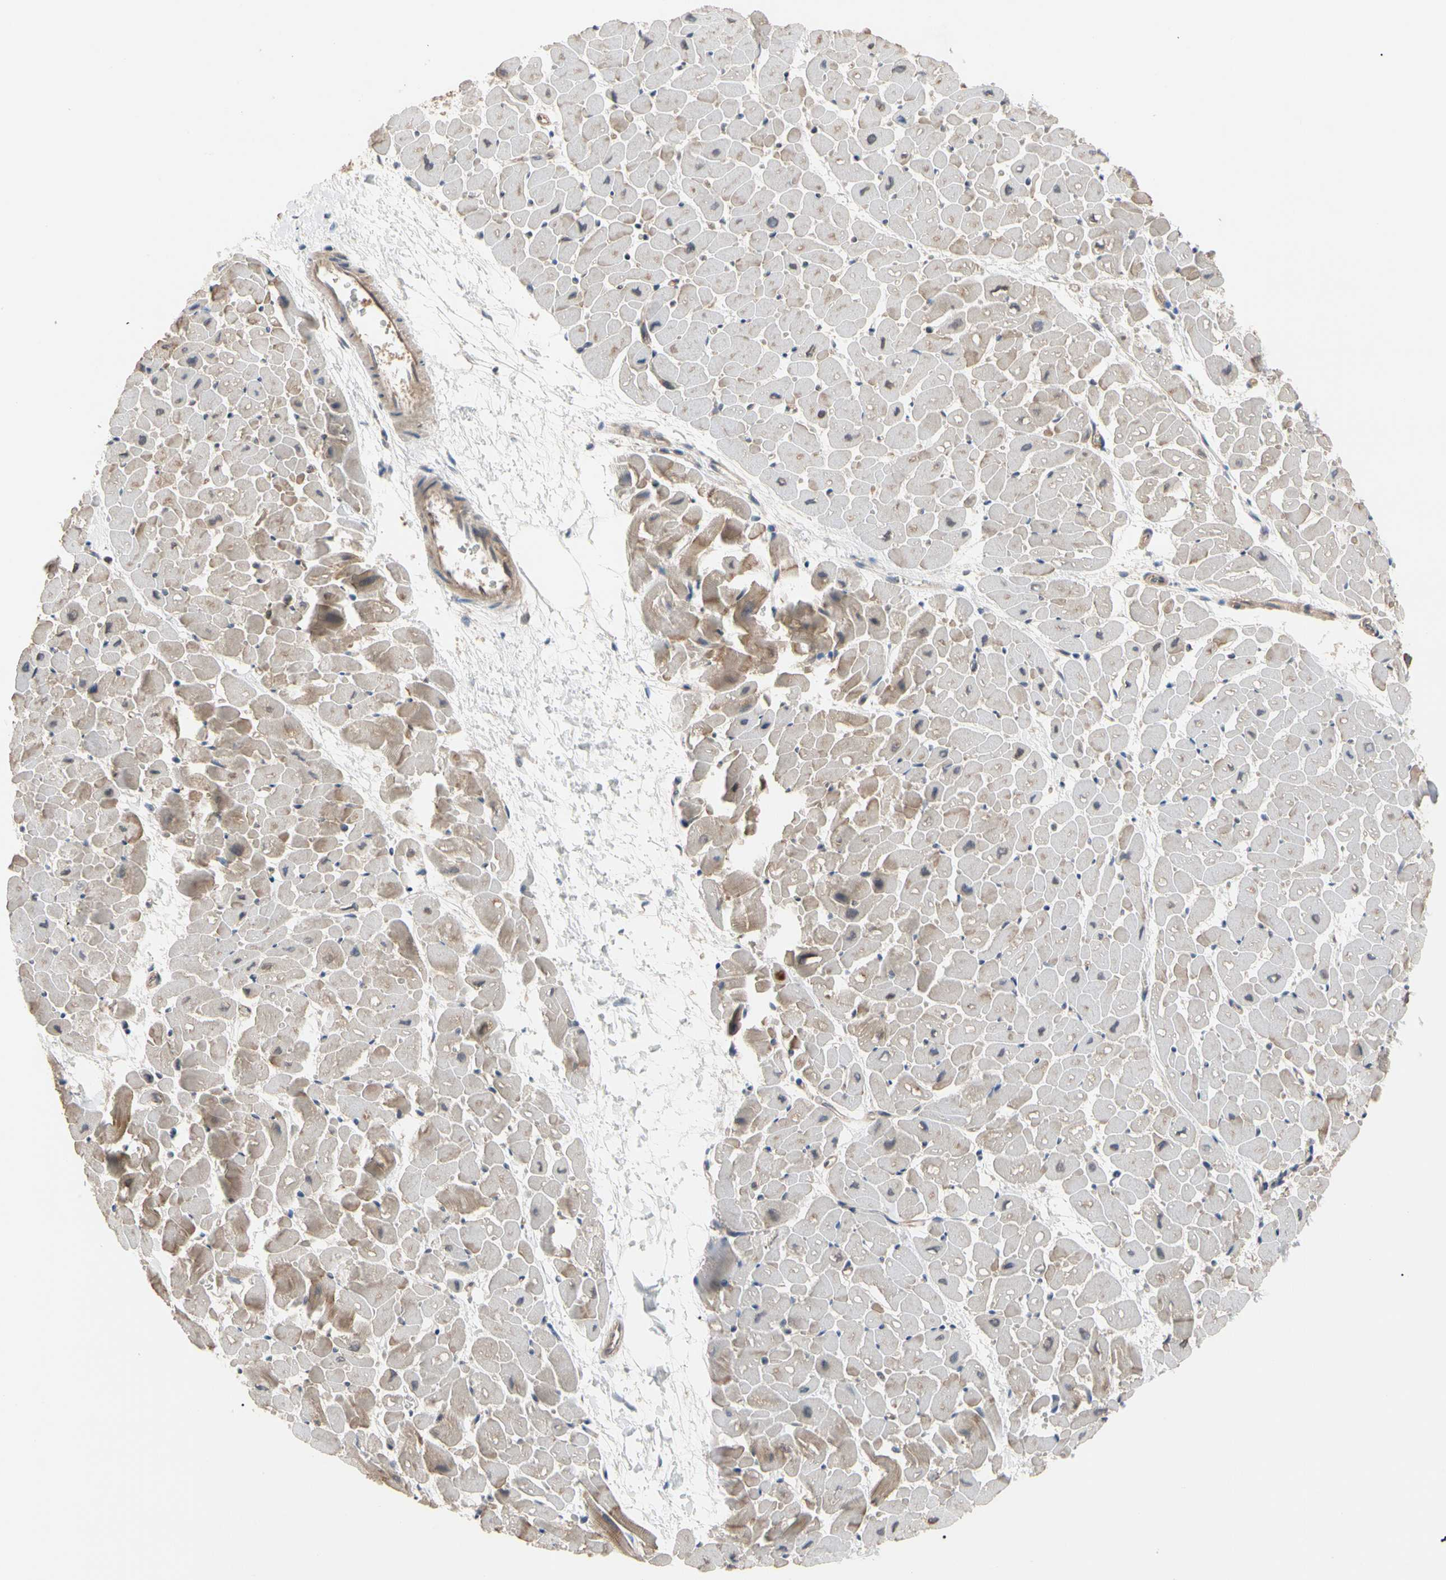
{"staining": {"intensity": "moderate", "quantity": "25%-75%", "location": "cytoplasmic/membranous"}, "tissue": "heart muscle", "cell_type": "Cardiomyocytes", "image_type": "normal", "snomed": [{"axis": "morphology", "description": "Normal tissue, NOS"}, {"axis": "topography", "description": "Heart"}], "caption": "Immunohistochemistry micrograph of normal heart muscle stained for a protein (brown), which shows medium levels of moderate cytoplasmic/membranous positivity in about 25%-75% of cardiomyocytes.", "gene": "DPP8", "patient": {"sex": "male", "age": 45}}